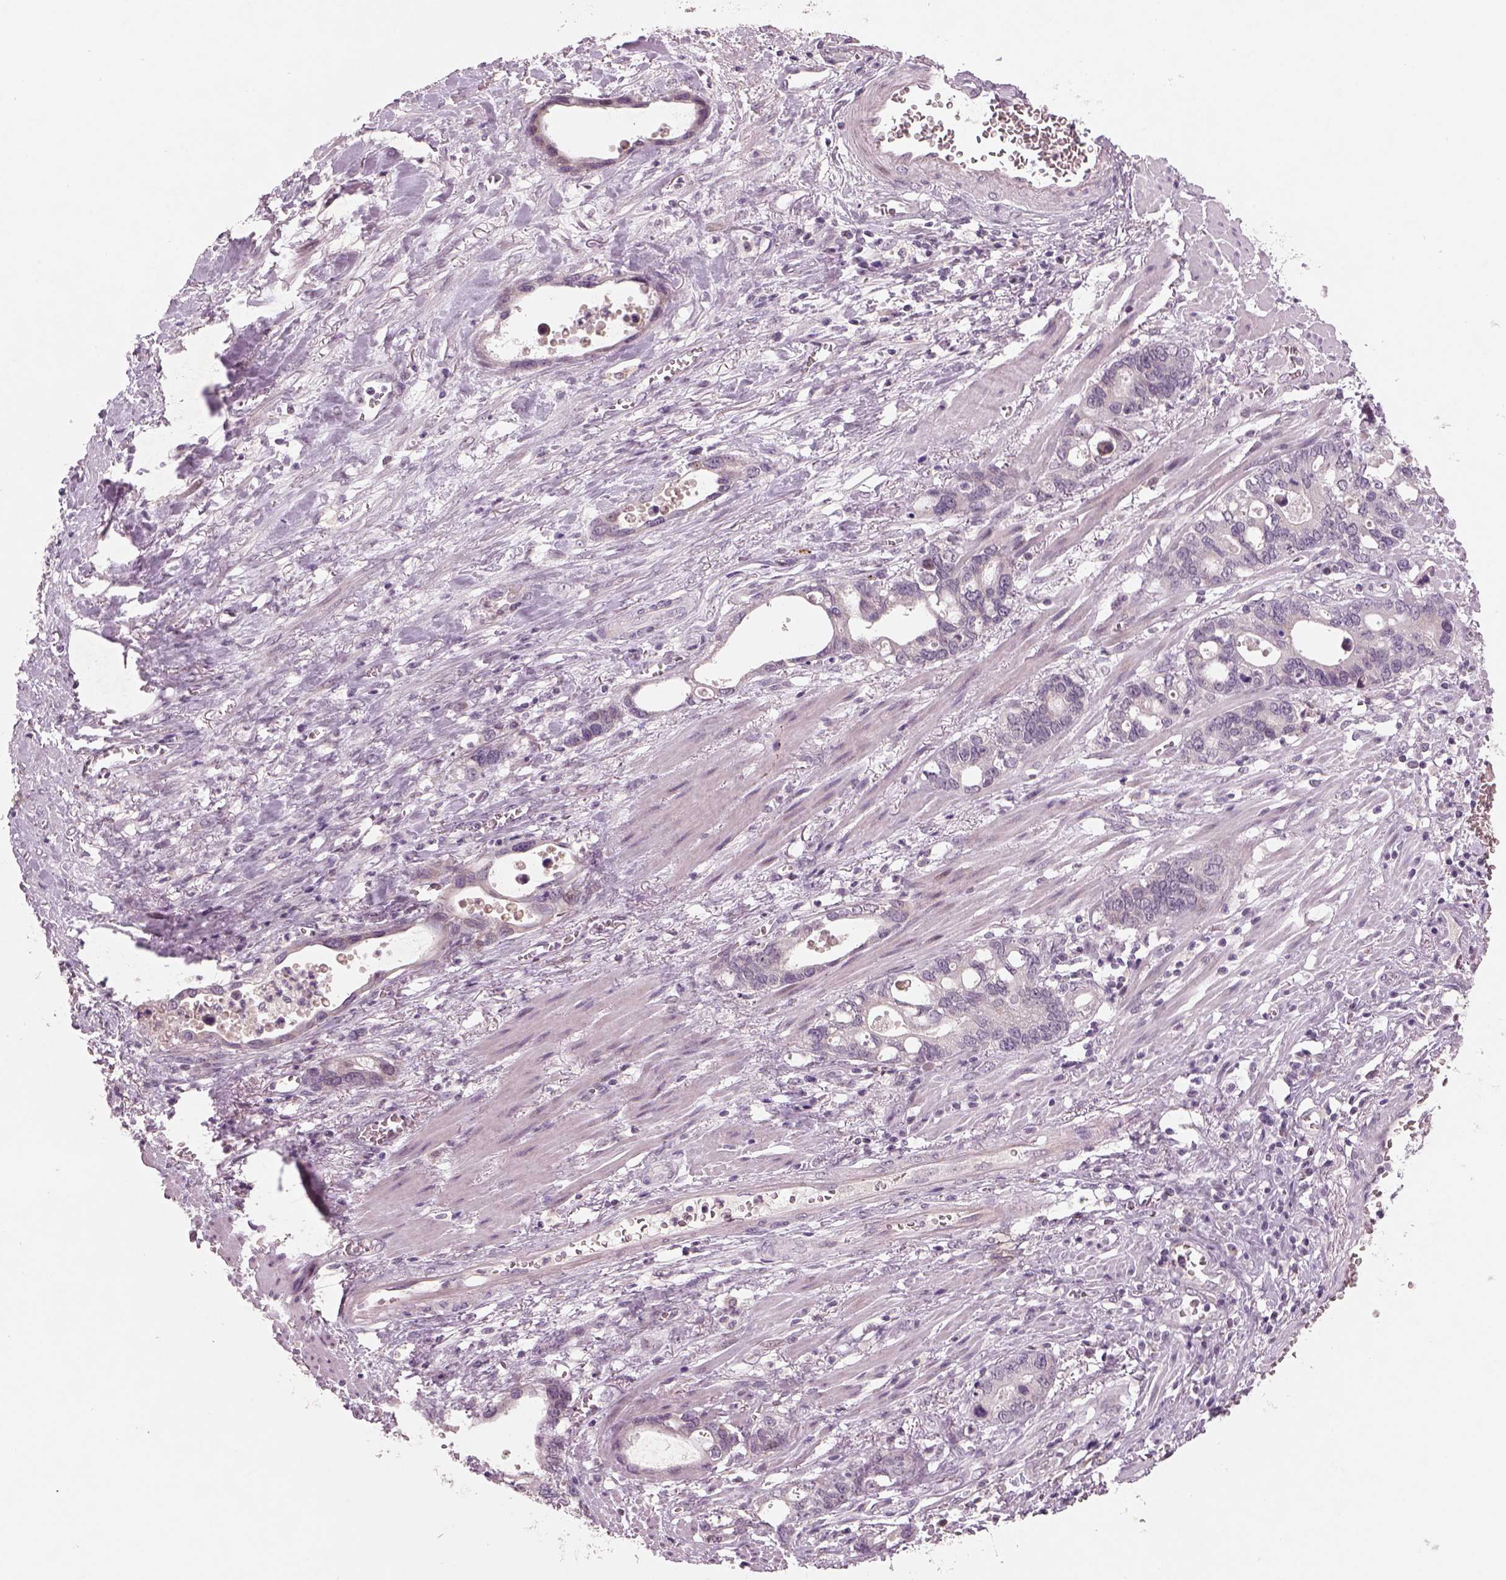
{"staining": {"intensity": "negative", "quantity": "none", "location": "none"}, "tissue": "stomach cancer", "cell_type": "Tumor cells", "image_type": "cancer", "snomed": [{"axis": "morphology", "description": "Normal tissue, NOS"}, {"axis": "morphology", "description": "Adenocarcinoma, NOS"}, {"axis": "topography", "description": "Esophagus"}, {"axis": "topography", "description": "Stomach, upper"}], "caption": "Tumor cells show no significant positivity in stomach cancer (adenocarcinoma).", "gene": "PENK", "patient": {"sex": "male", "age": 74}}